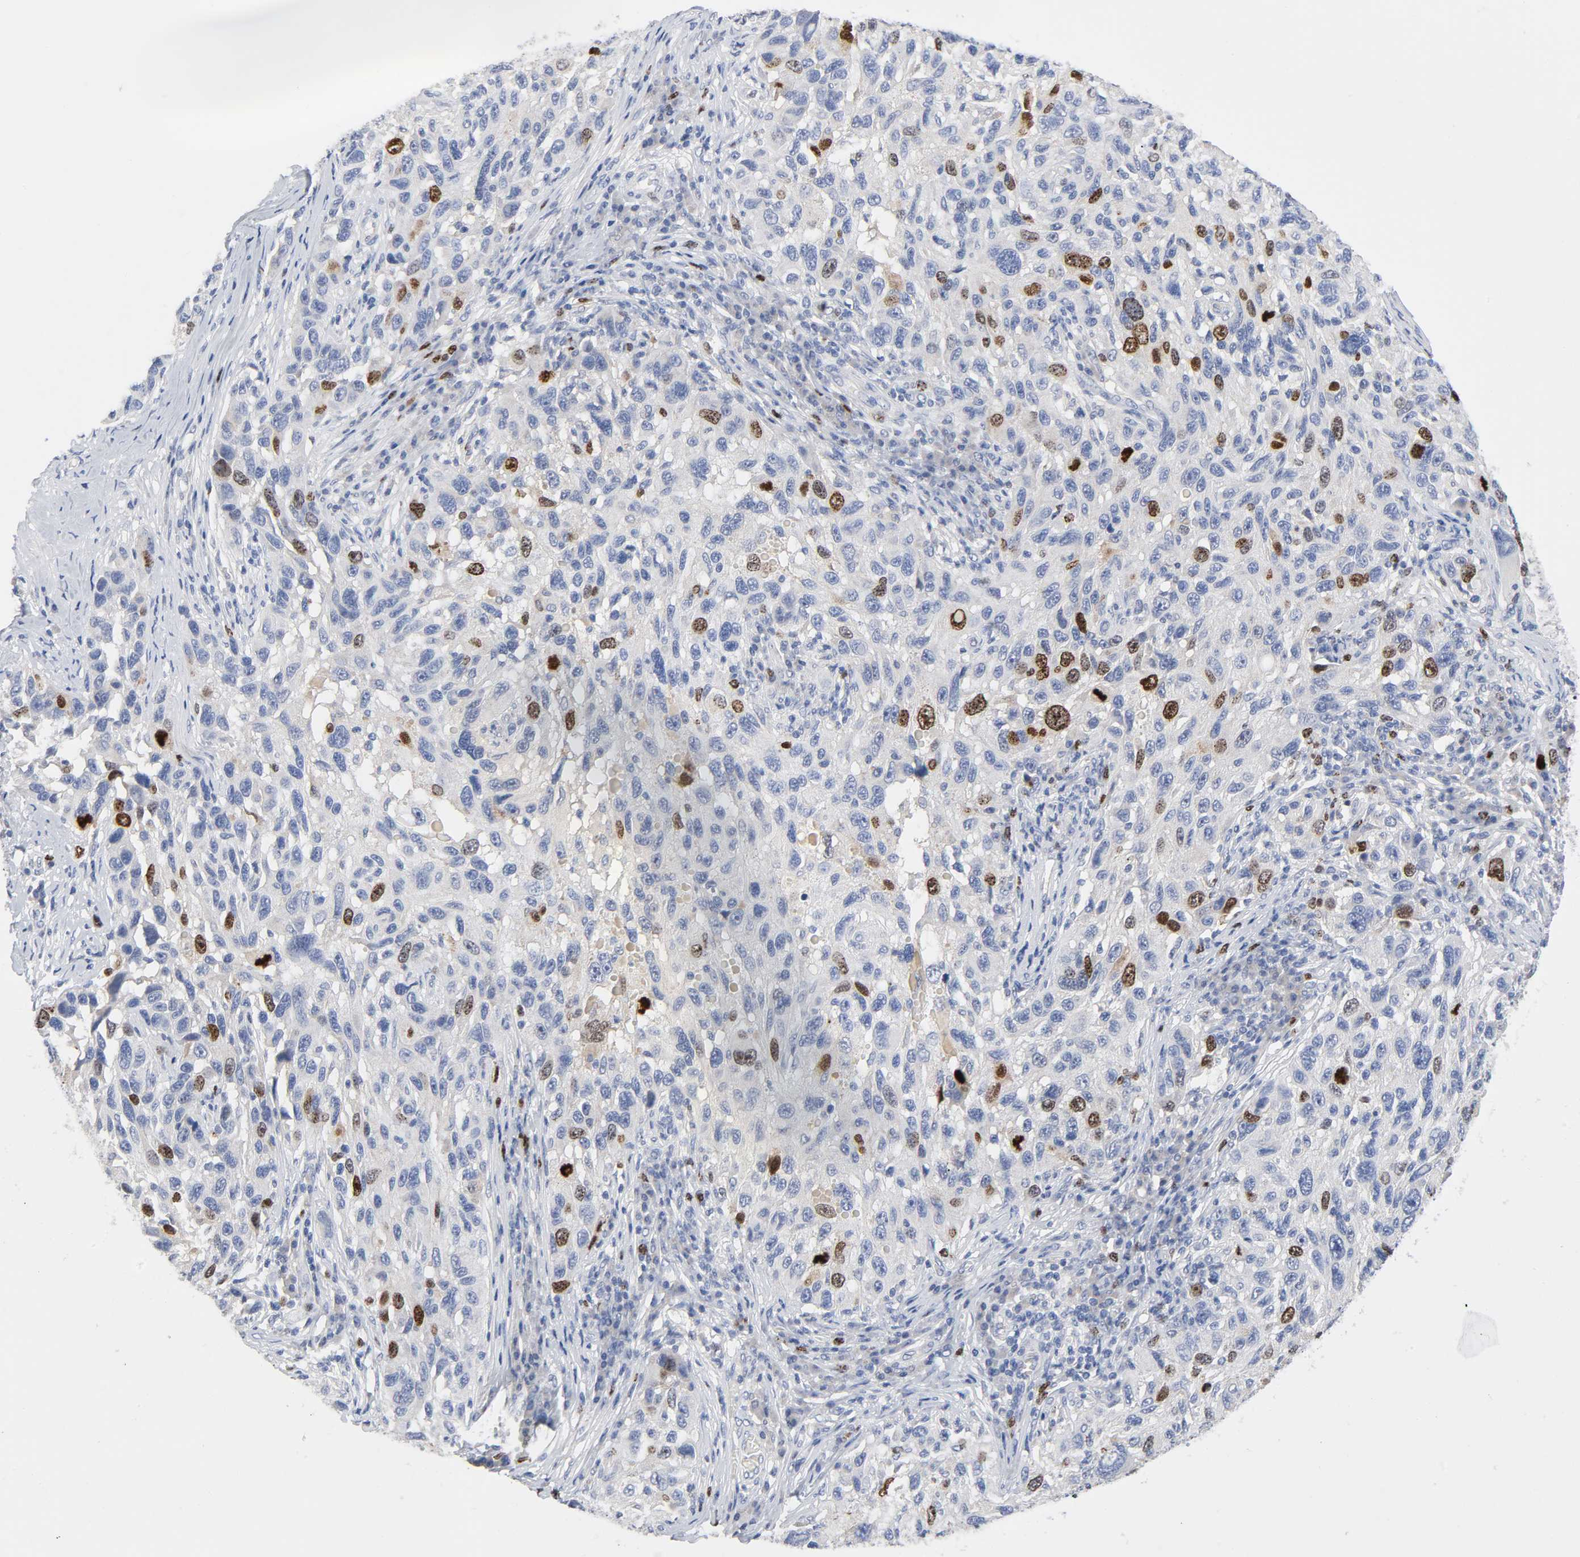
{"staining": {"intensity": "moderate", "quantity": "<25%", "location": "nuclear"}, "tissue": "melanoma", "cell_type": "Tumor cells", "image_type": "cancer", "snomed": [{"axis": "morphology", "description": "Malignant melanoma, NOS"}, {"axis": "topography", "description": "Skin"}], "caption": "This is a micrograph of IHC staining of malignant melanoma, which shows moderate staining in the nuclear of tumor cells.", "gene": "BIRC5", "patient": {"sex": "male", "age": 53}}